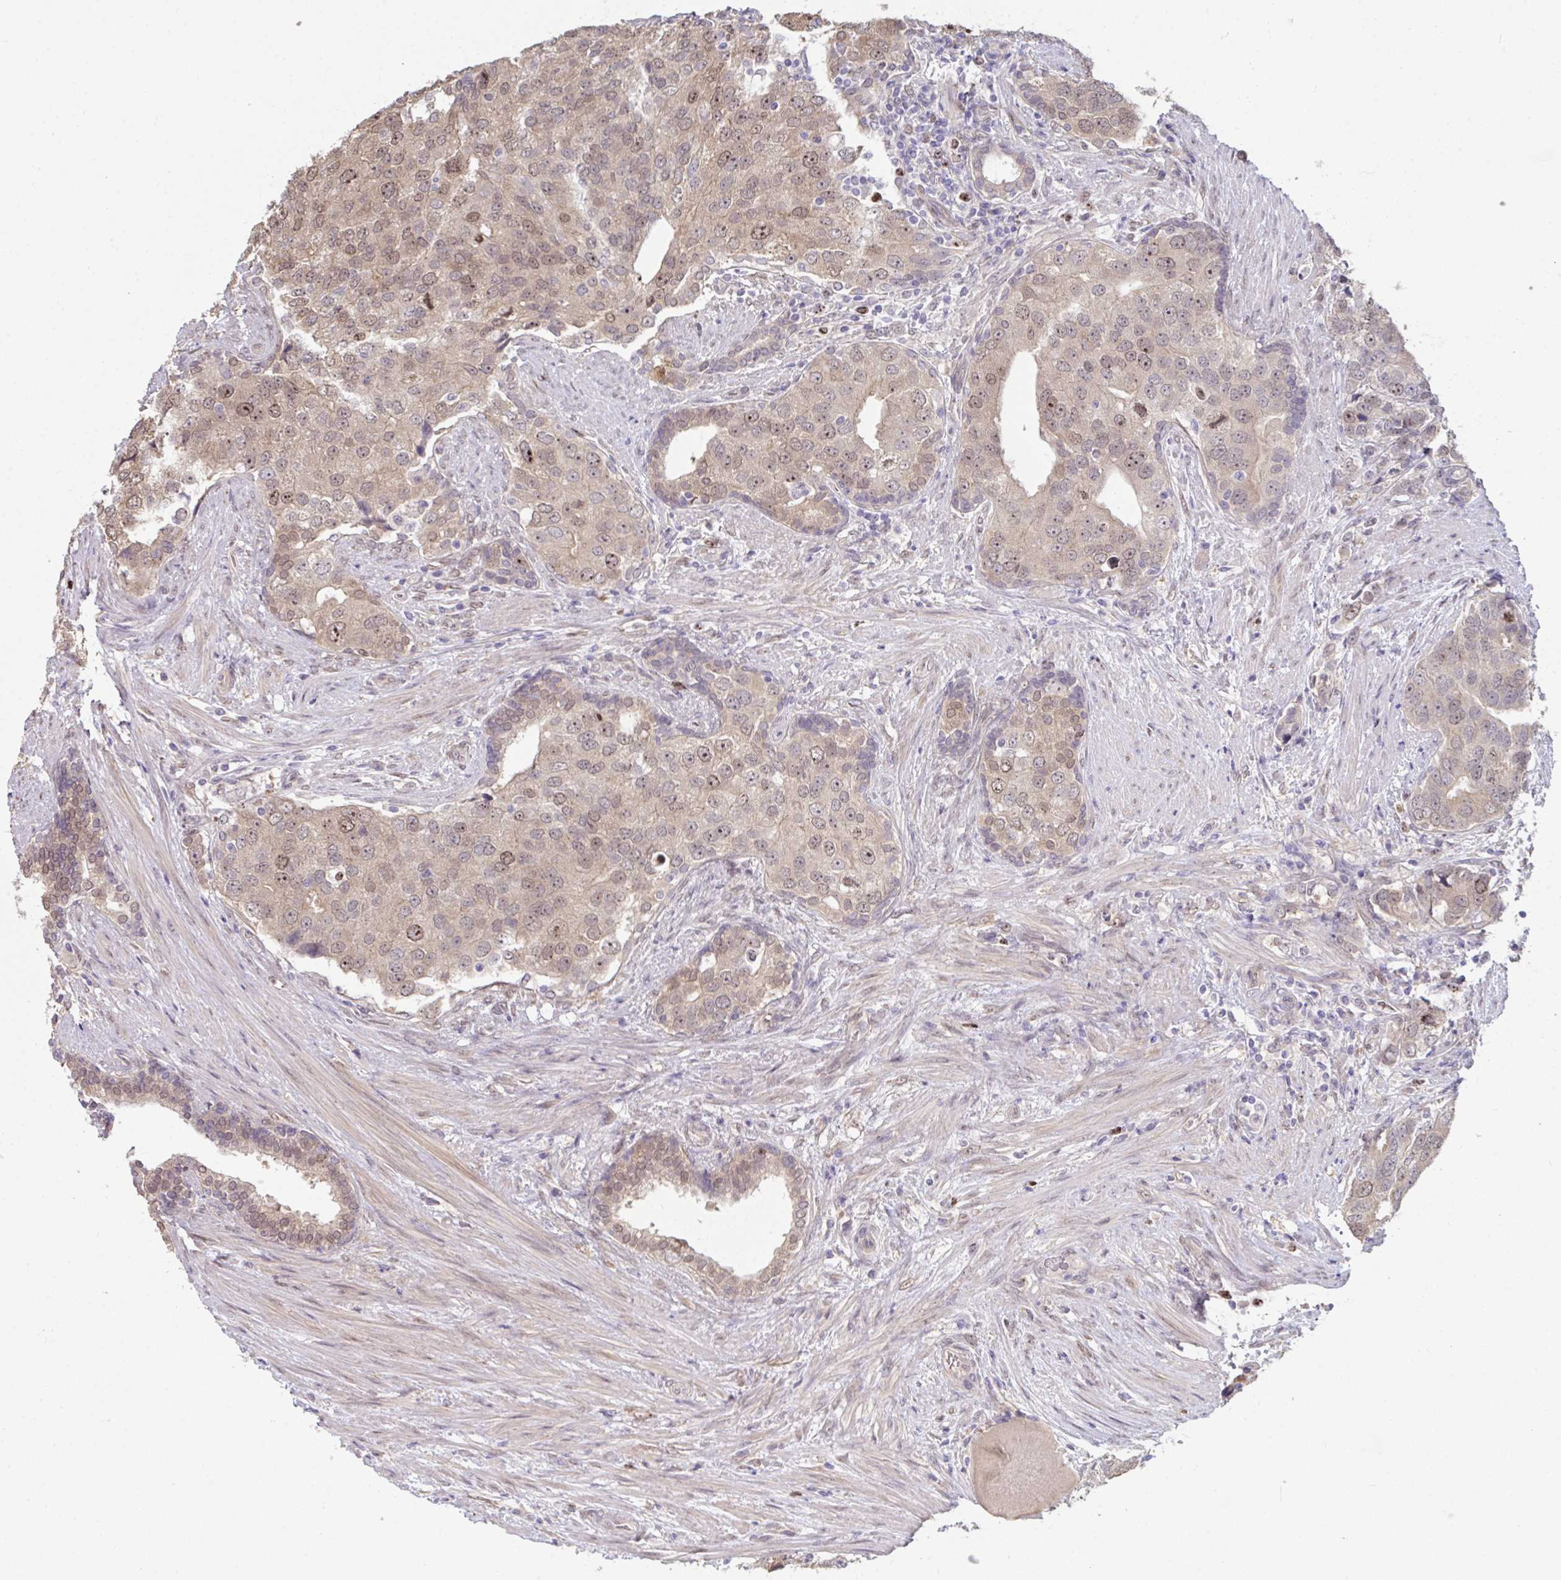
{"staining": {"intensity": "weak", "quantity": "25%-75%", "location": "cytoplasmic/membranous,nuclear"}, "tissue": "prostate cancer", "cell_type": "Tumor cells", "image_type": "cancer", "snomed": [{"axis": "morphology", "description": "Adenocarcinoma, High grade"}, {"axis": "topography", "description": "Prostate"}], "caption": "Protein analysis of high-grade adenocarcinoma (prostate) tissue reveals weak cytoplasmic/membranous and nuclear expression in about 25%-75% of tumor cells.", "gene": "SETD7", "patient": {"sex": "male", "age": 68}}